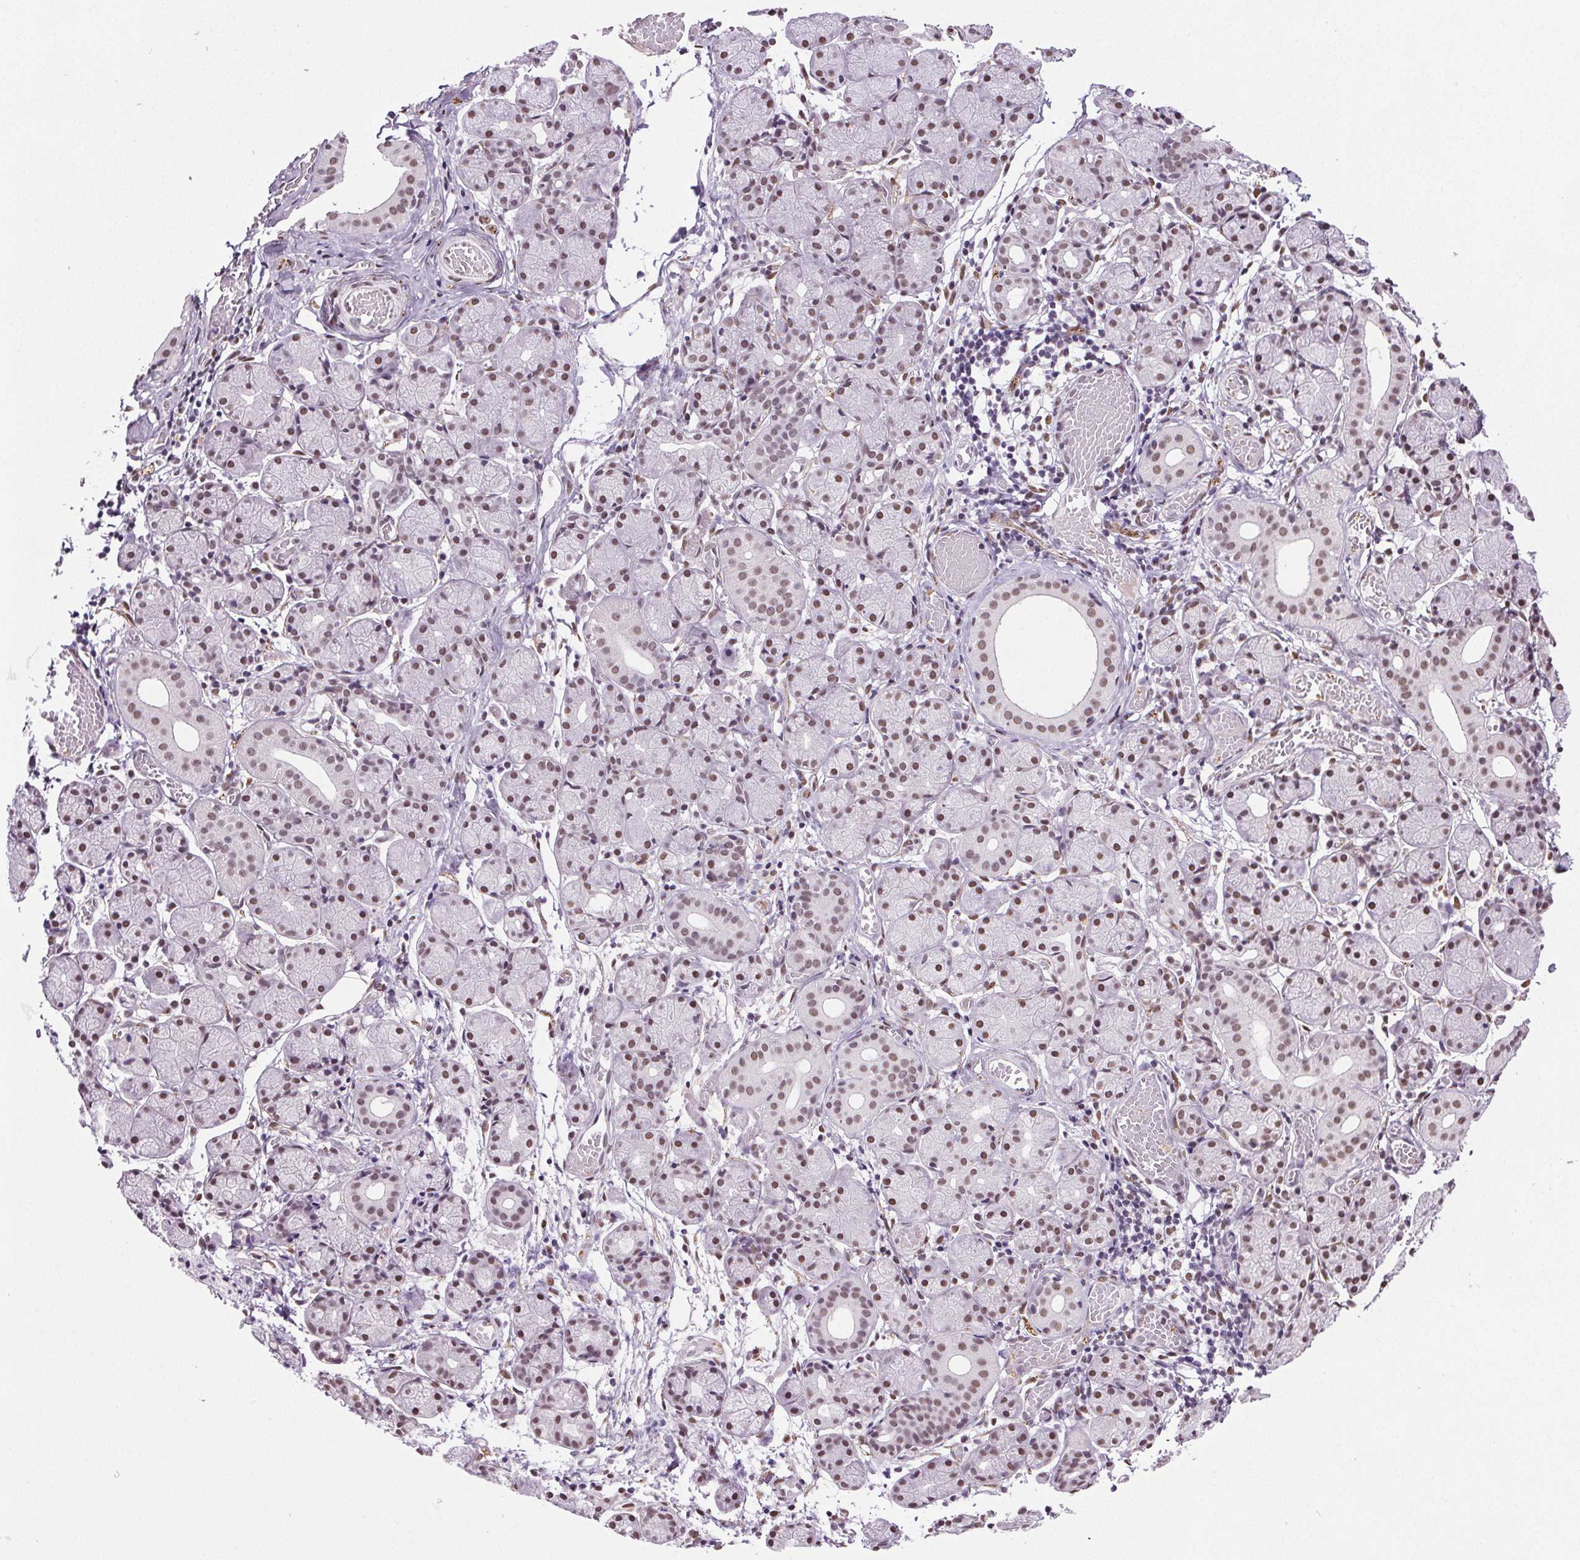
{"staining": {"intensity": "moderate", "quantity": ">75%", "location": "nuclear"}, "tissue": "salivary gland", "cell_type": "Glandular cells", "image_type": "normal", "snomed": [{"axis": "morphology", "description": "Normal tissue, NOS"}, {"axis": "topography", "description": "Salivary gland"}], "caption": "Salivary gland stained for a protein (brown) reveals moderate nuclear positive staining in approximately >75% of glandular cells.", "gene": "GP6", "patient": {"sex": "female", "age": 24}}